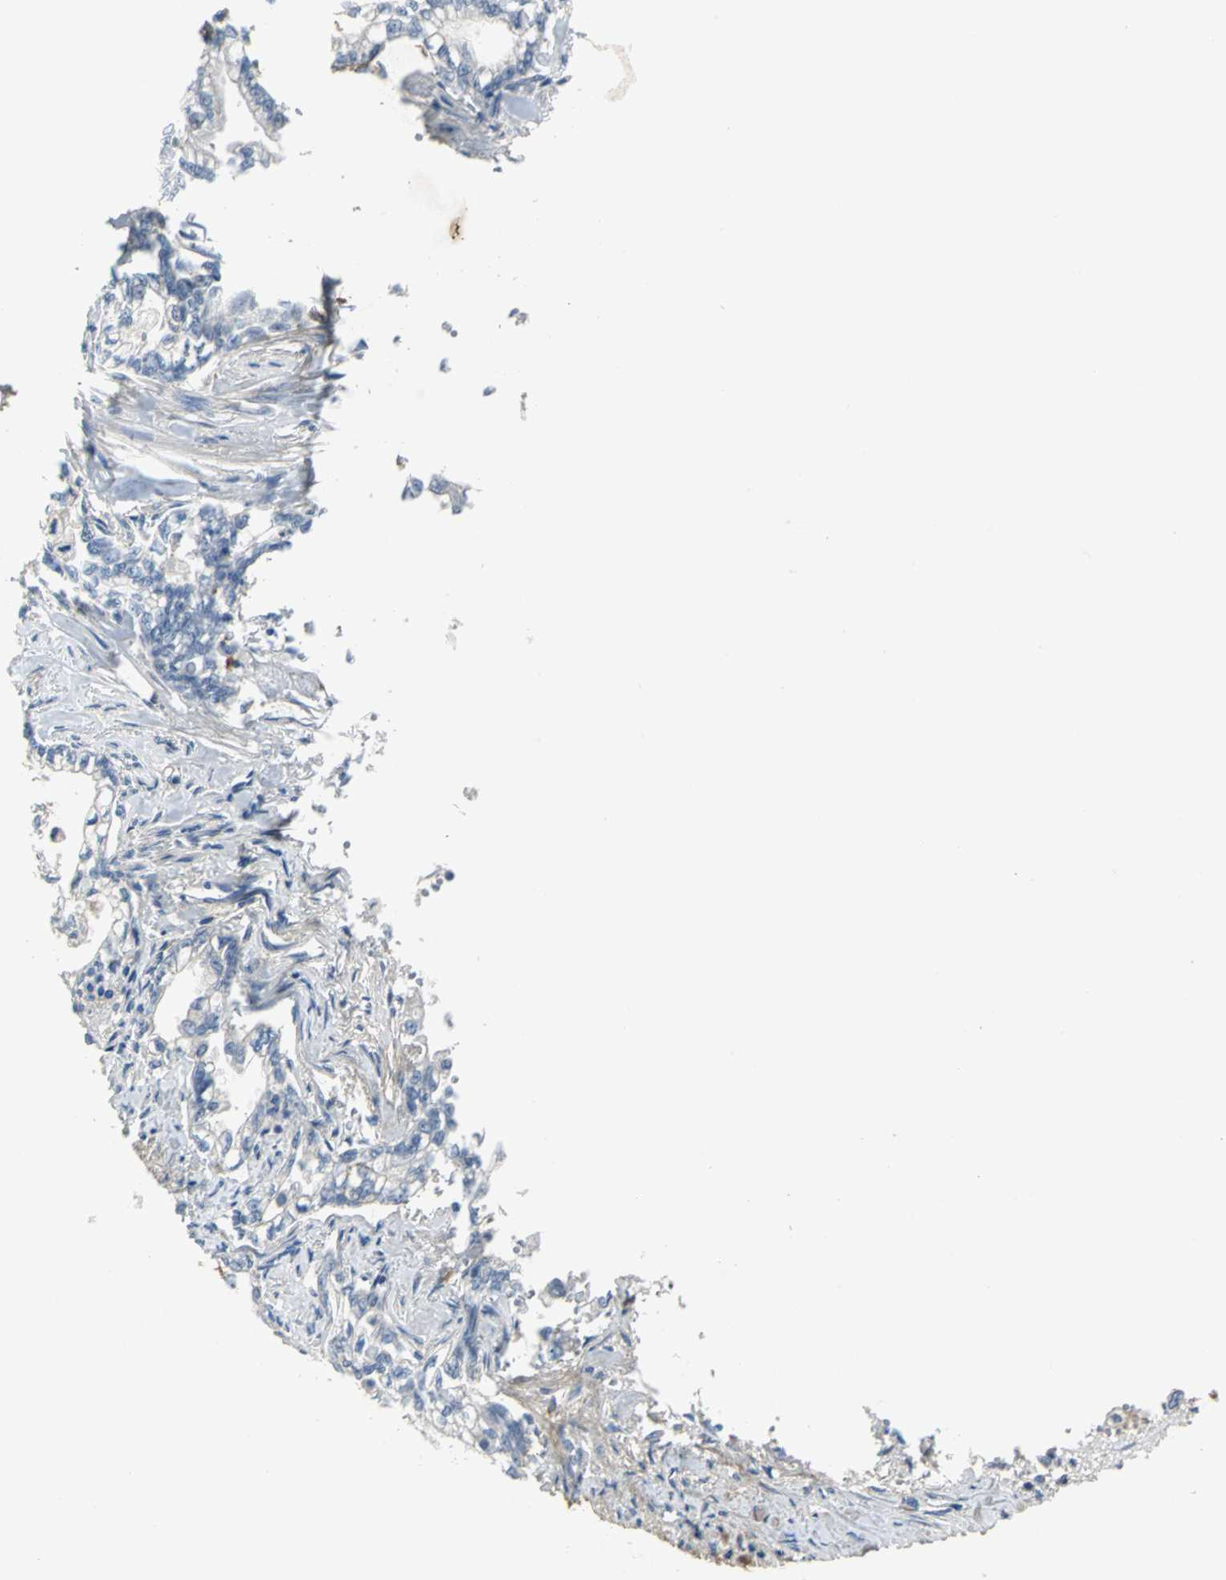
{"staining": {"intensity": "negative", "quantity": "none", "location": "none"}, "tissue": "pancreatic cancer", "cell_type": "Tumor cells", "image_type": "cancer", "snomed": [{"axis": "morphology", "description": "Normal tissue, NOS"}, {"axis": "topography", "description": "Pancreas"}], "caption": "An IHC histopathology image of pancreatic cancer is shown. There is no staining in tumor cells of pancreatic cancer. (Stains: DAB immunohistochemistry (IHC) with hematoxylin counter stain, Microscopy: brightfield microscopy at high magnification).", "gene": "EFNB3", "patient": {"sex": "male", "age": 42}}